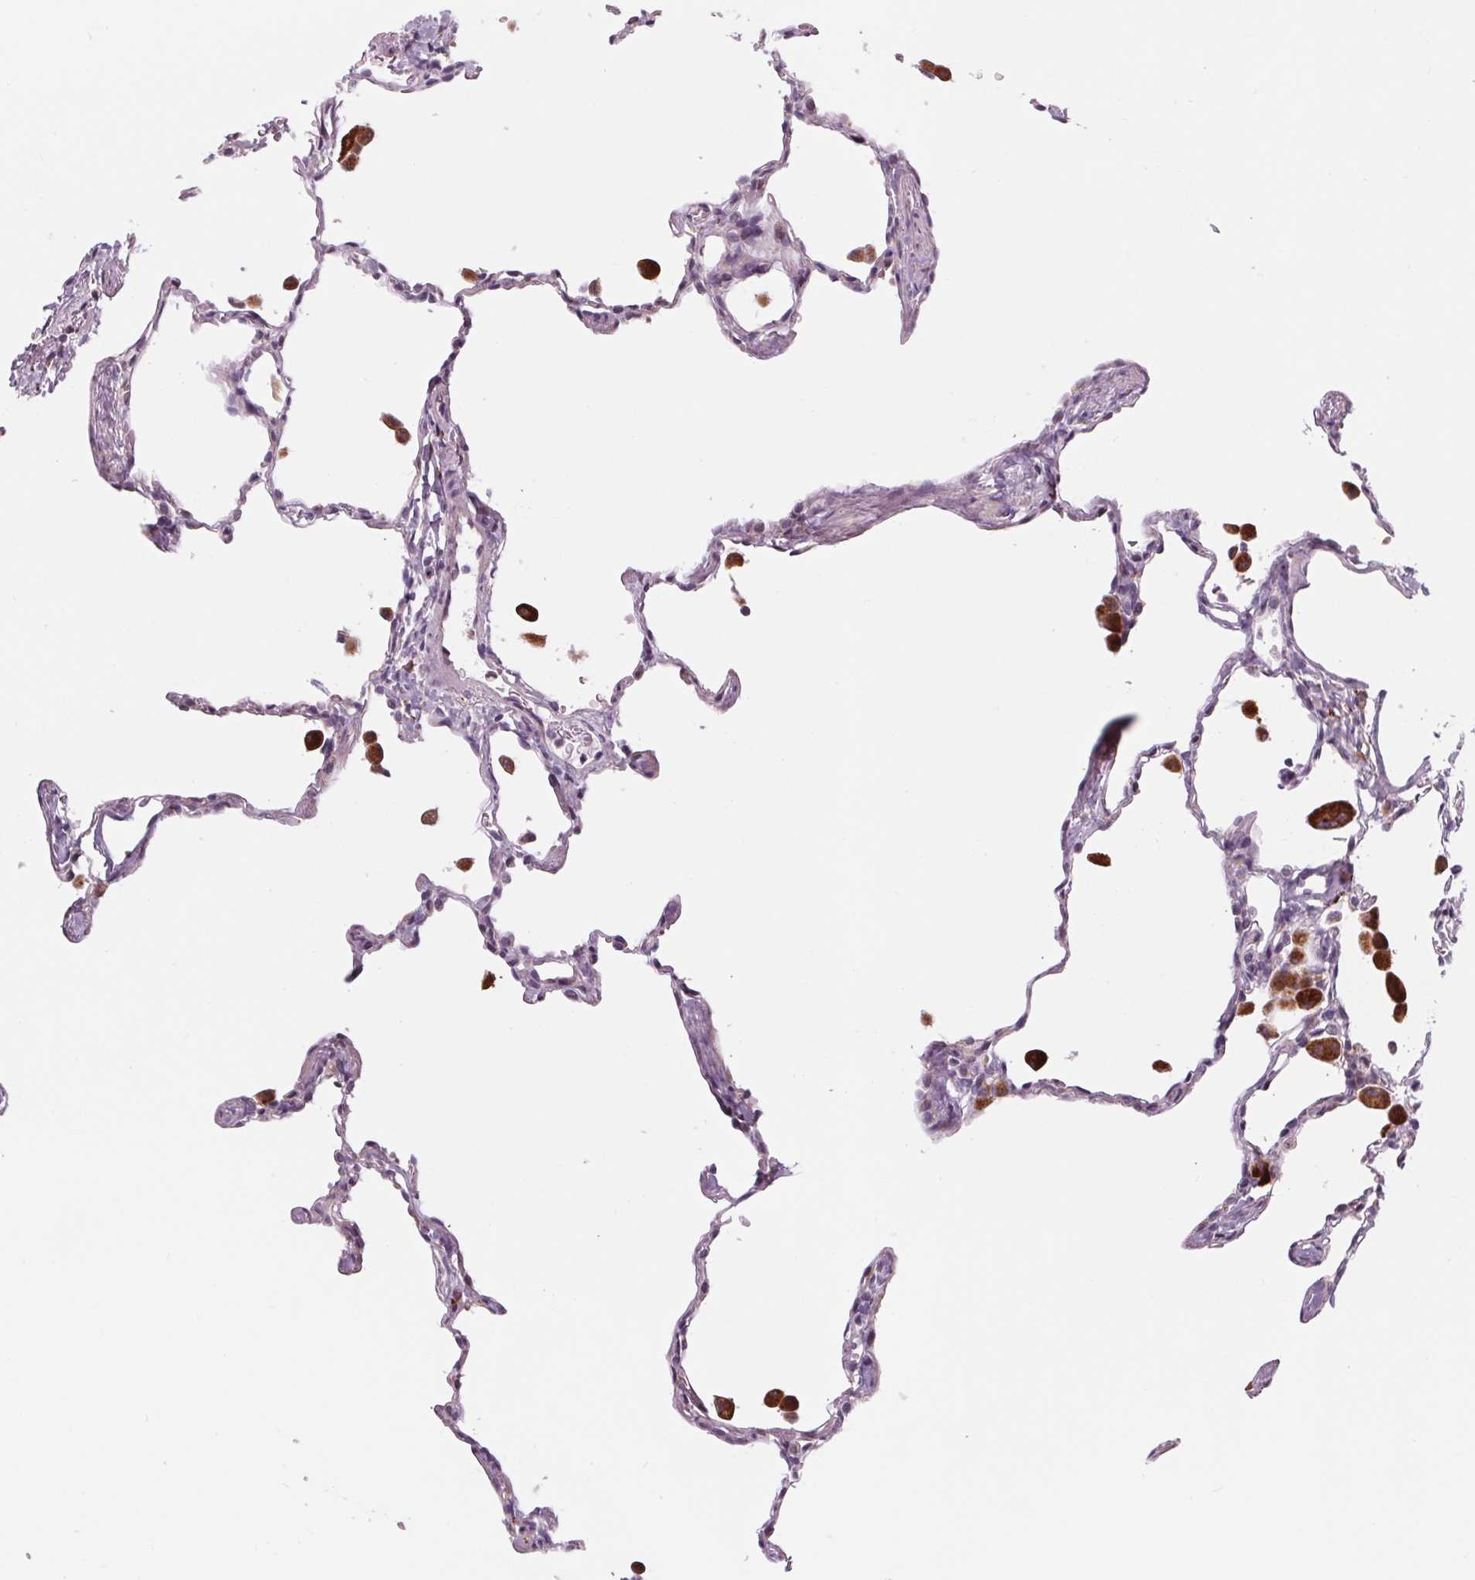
{"staining": {"intensity": "moderate", "quantity": ">75%", "location": "cytoplasmic/membranous"}, "tissue": "lung", "cell_type": "Alveolar cells", "image_type": "normal", "snomed": [{"axis": "morphology", "description": "Normal tissue, NOS"}, {"axis": "topography", "description": "Lung"}], "caption": "Brown immunohistochemical staining in normal lung displays moderate cytoplasmic/membranous expression in approximately >75% of alveolar cells.", "gene": "SAMD5", "patient": {"sex": "female", "age": 47}}